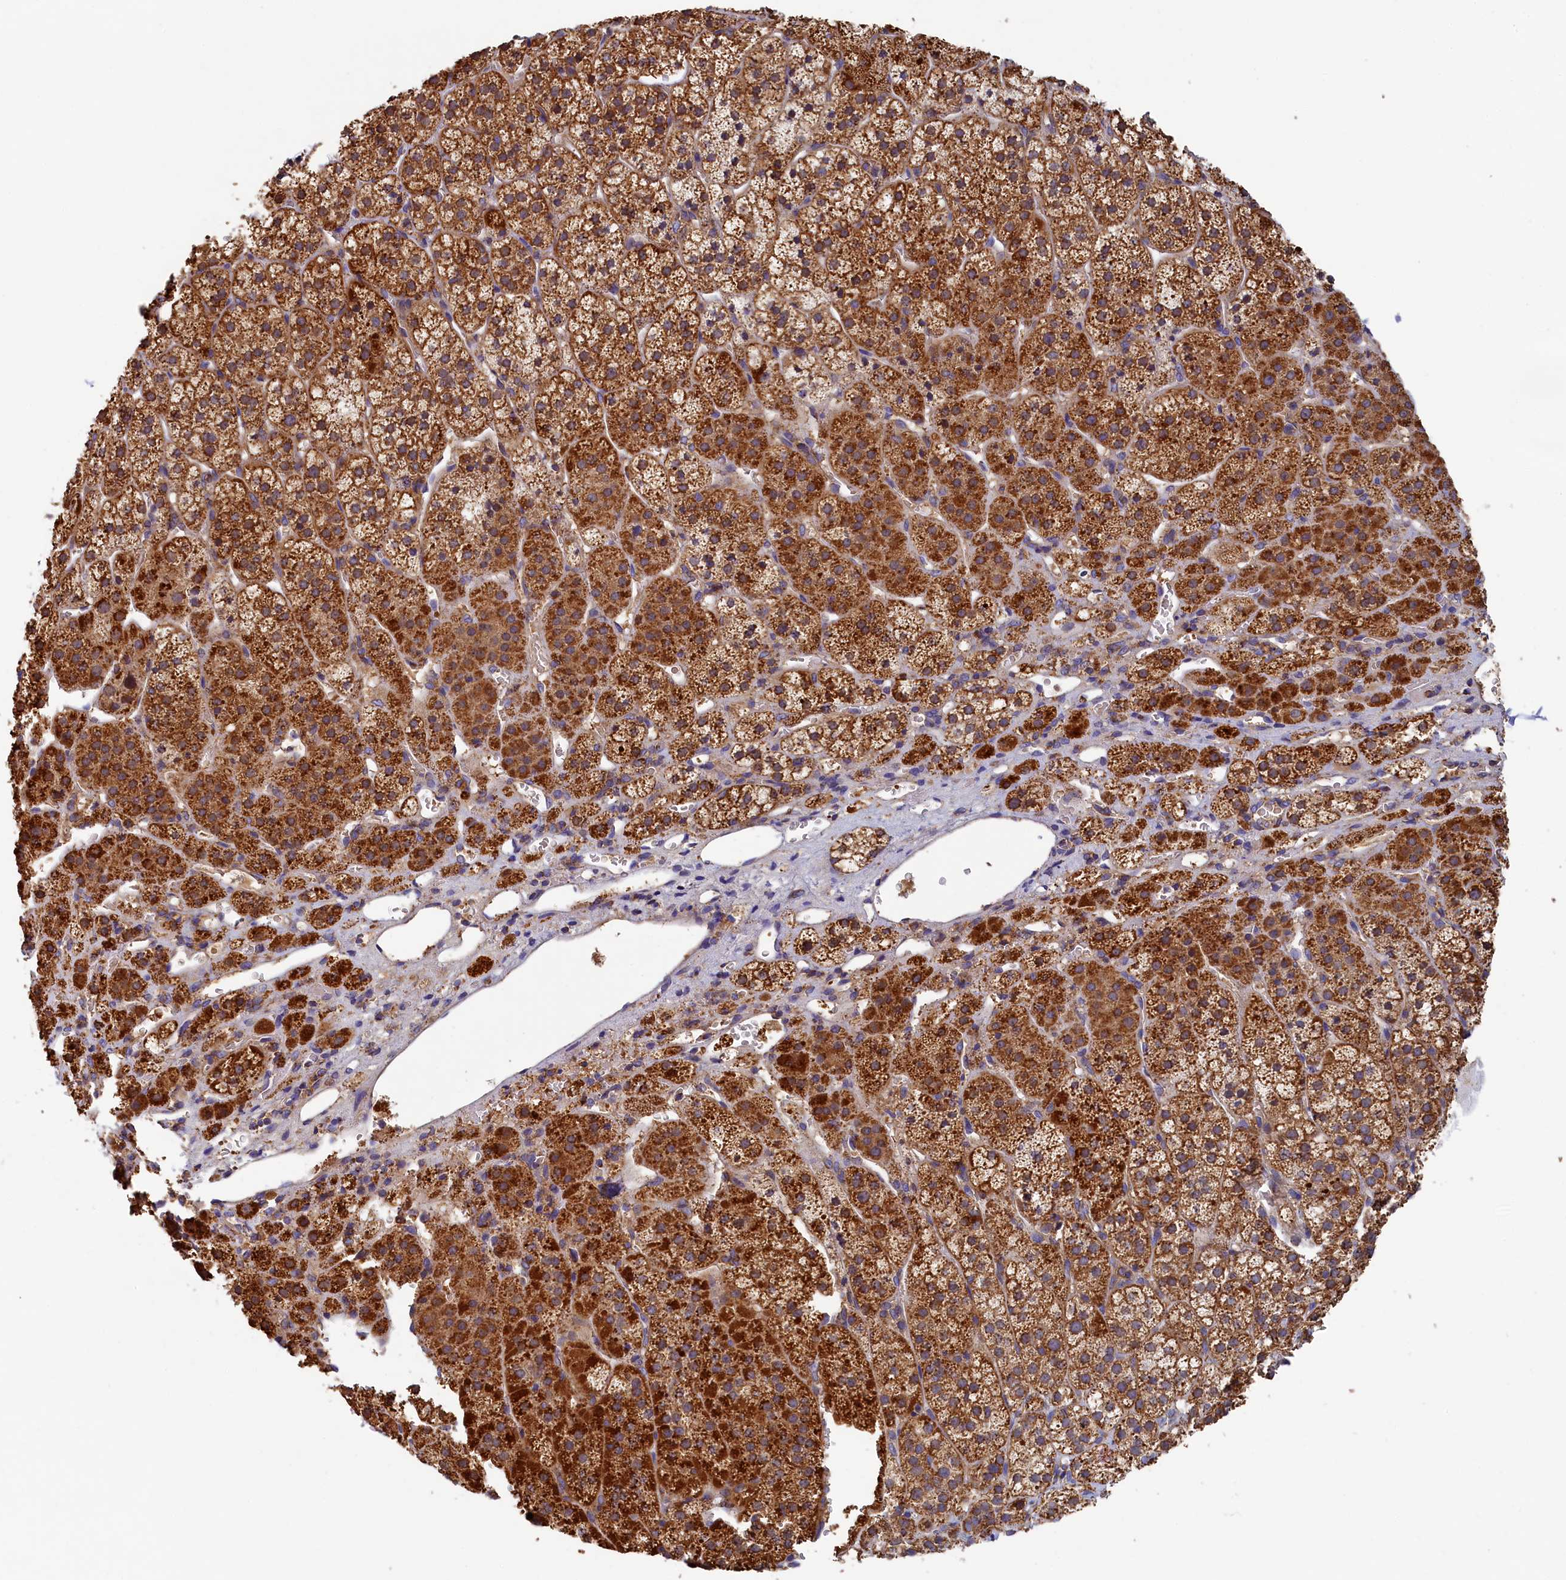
{"staining": {"intensity": "strong", "quantity": ">75%", "location": "cytoplasmic/membranous"}, "tissue": "adrenal gland", "cell_type": "Glandular cells", "image_type": "normal", "snomed": [{"axis": "morphology", "description": "Normal tissue, NOS"}, {"axis": "topography", "description": "Adrenal gland"}], "caption": "A high-resolution micrograph shows immunohistochemistry staining of benign adrenal gland, which demonstrates strong cytoplasmic/membranous staining in about >75% of glandular cells. Ihc stains the protein of interest in brown and the nuclei are stained blue.", "gene": "SEC31B", "patient": {"sex": "female", "age": 44}}